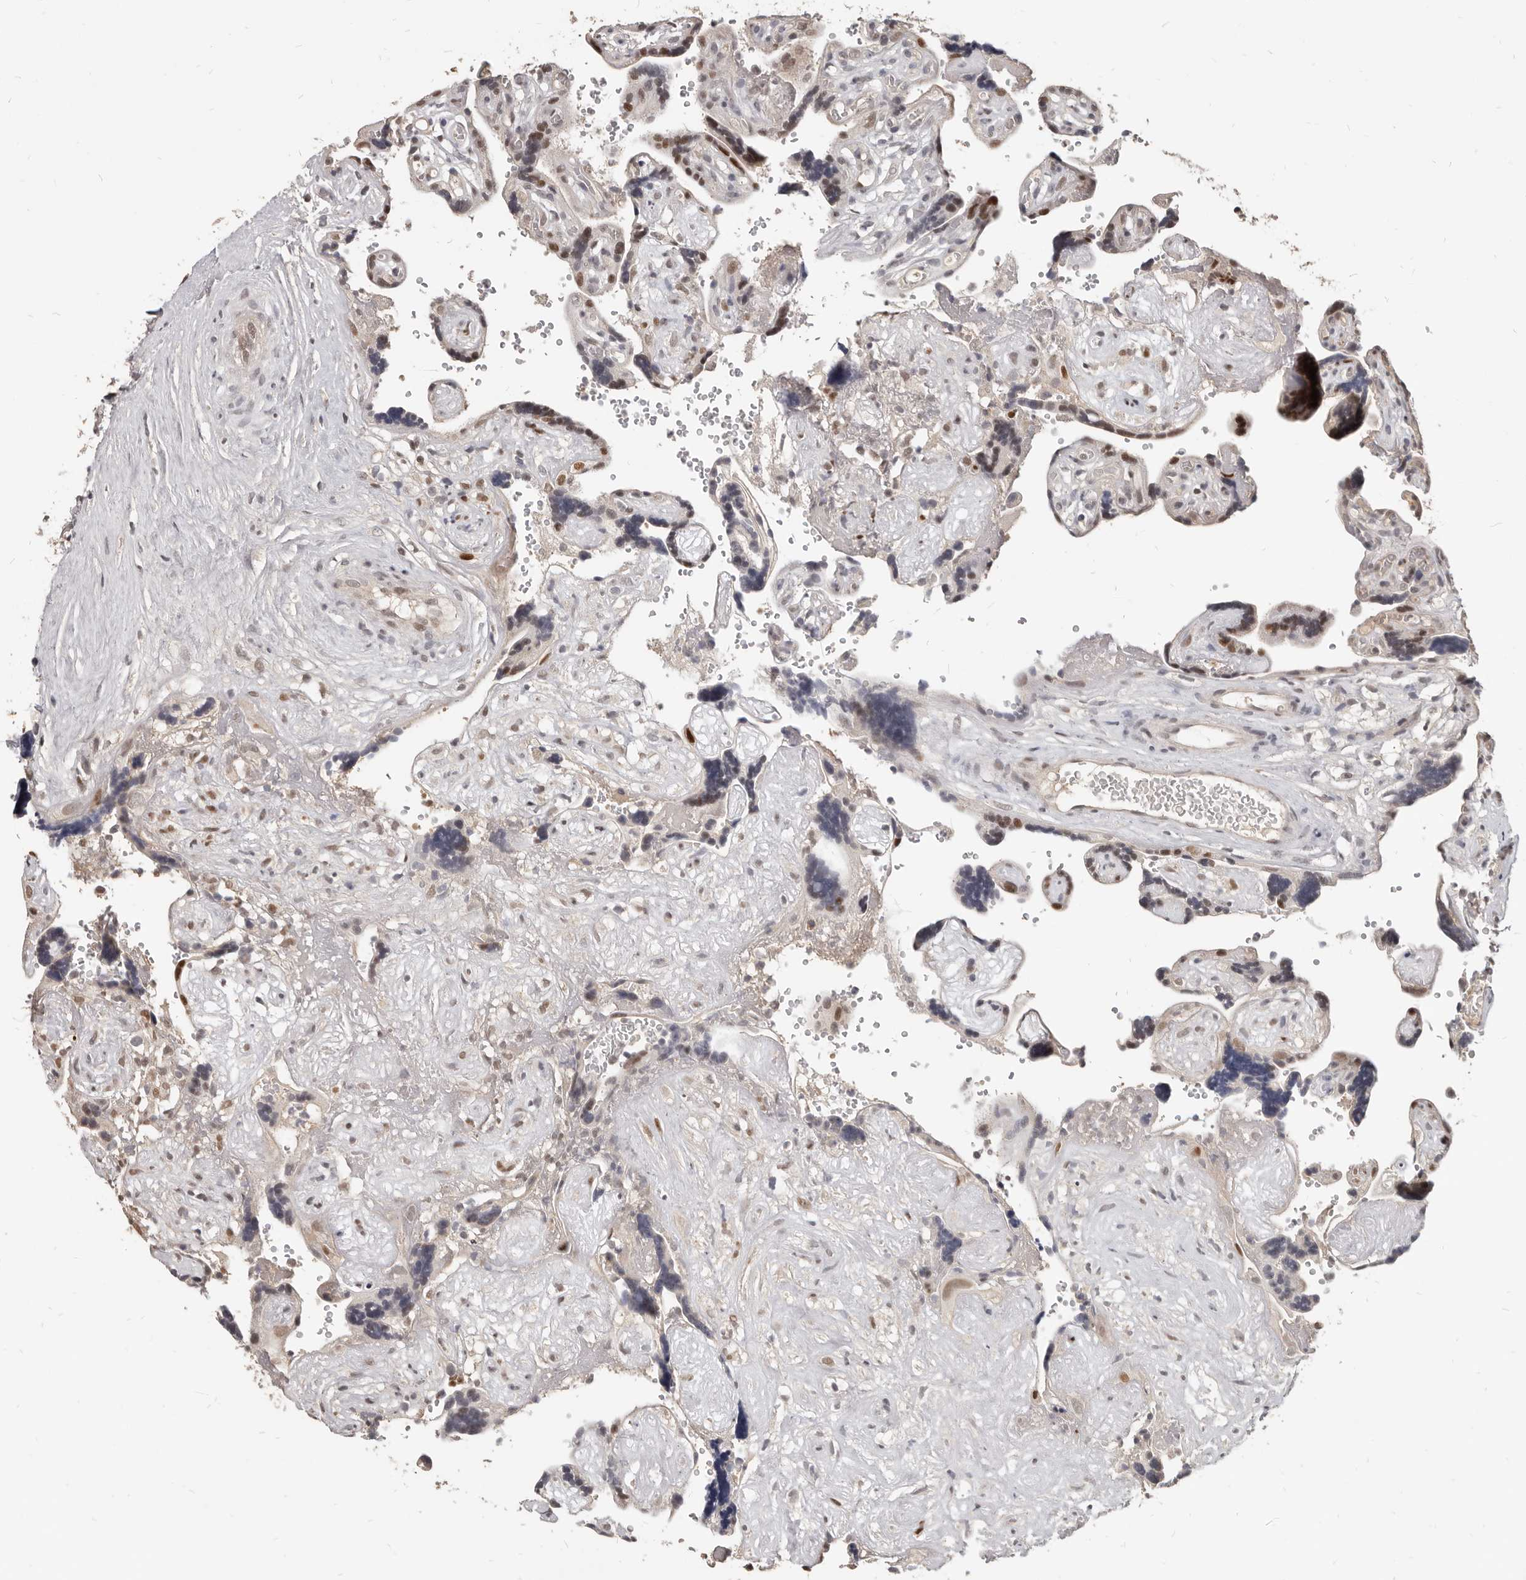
{"staining": {"intensity": "moderate", "quantity": ">75%", "location": "nuclear"}, "tissue": "placenta", "cell_type": "Decidual cells", "image_type": "normal", "snomed": [{"axis": "morphology", "description": "Normal tissue, NOS"}, {"axis": "topography", "description": "Placenta"}], "caption": "A high-resolution micrograph shows IHC staining of normal placenta, which displays moderate nuclear staining in approximately >75% of decidual cells. (DAB = brown stain, brightfield microscopy at high magnification).", "gene": "ATF5", "patient": {"sex": "female", "age": 30}}